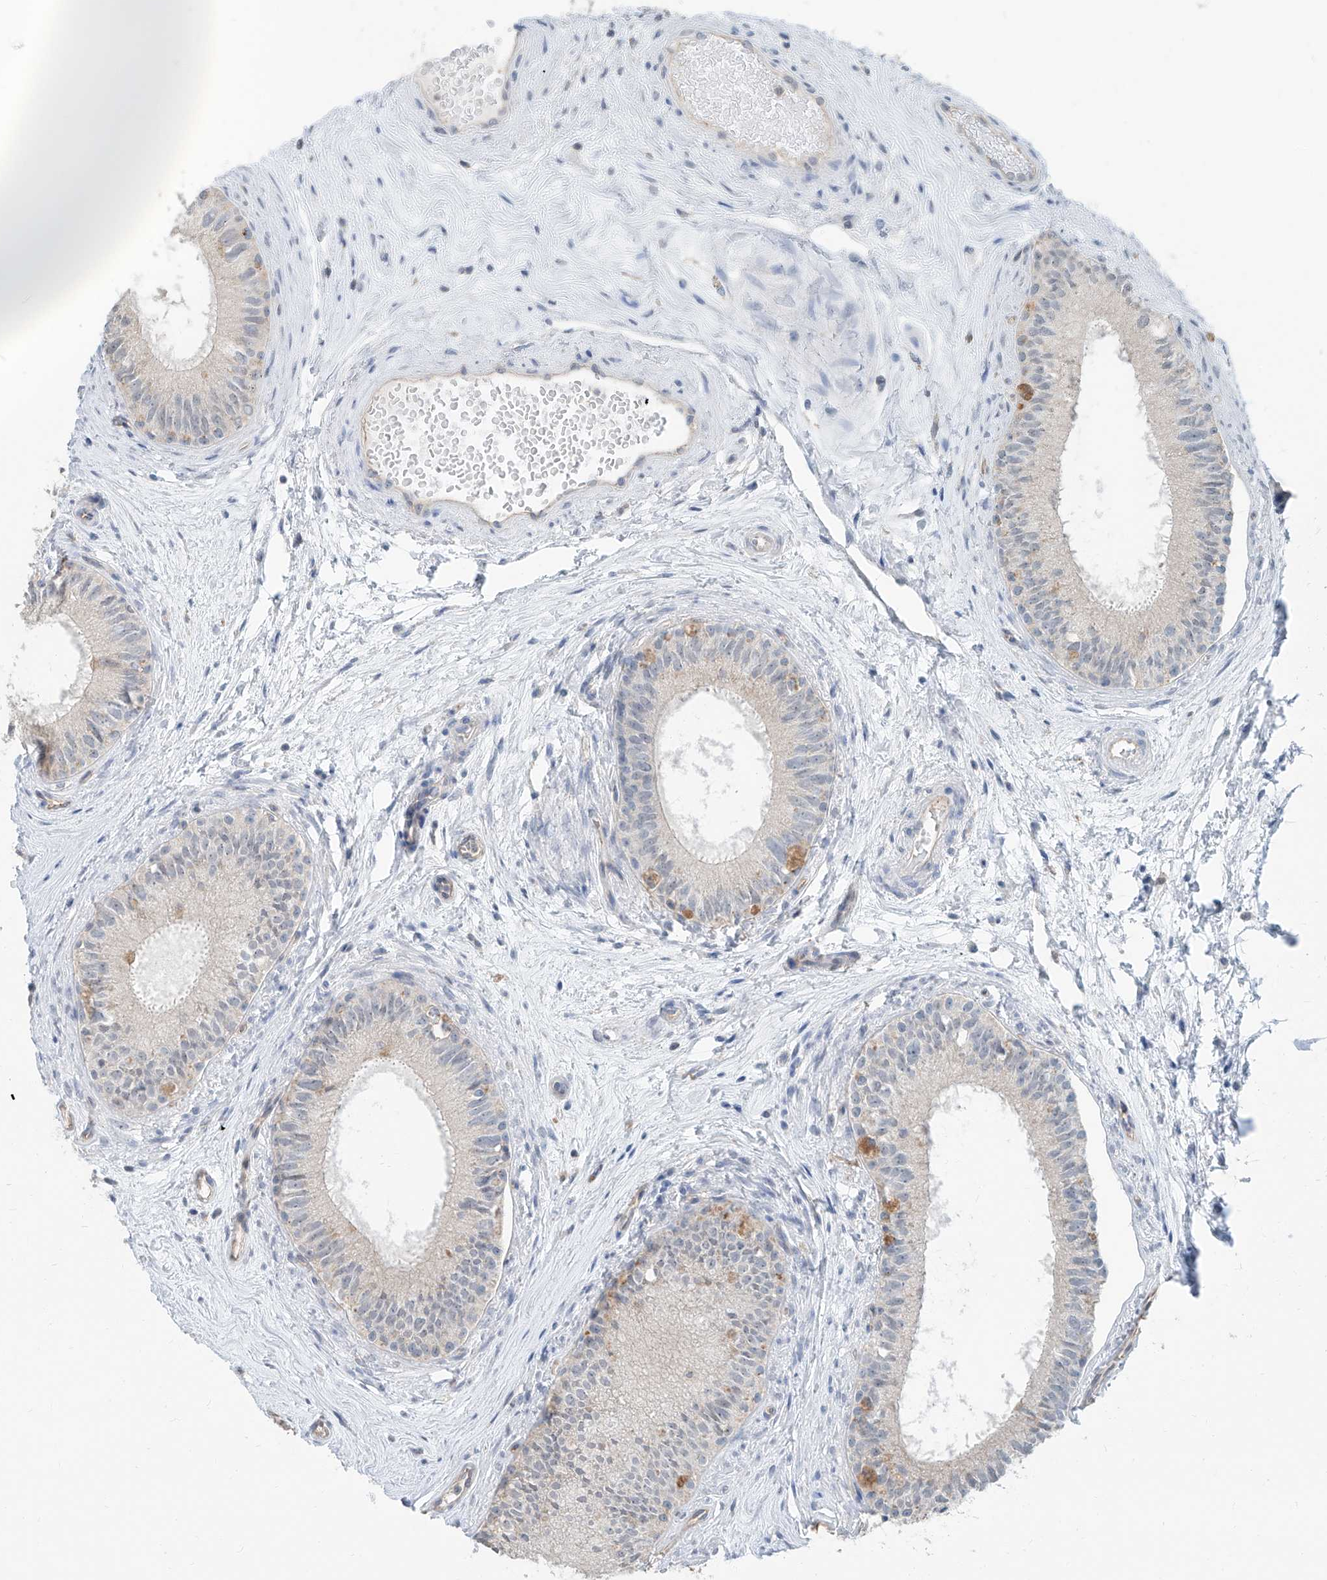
{"staining": {"intensity": "negative", "quantity": "none", "location": "none"}, "tissue": "epididymis", "cell_type": "Glandular cells", "image_type": "normal", "snomed": [{"axis": "morphology", "description": "Normal tissue, NOS"}, {"axis": "topography", "description": "Epididymis"}], "caption": "Immunohistochemistry (IHC) micrograph of unremarkable human epididymis stained for a protein (brown), which displays no positivity in glandular cells.", "gene": "KCNK10", "patient": {"sex": "male", "age": 71}}